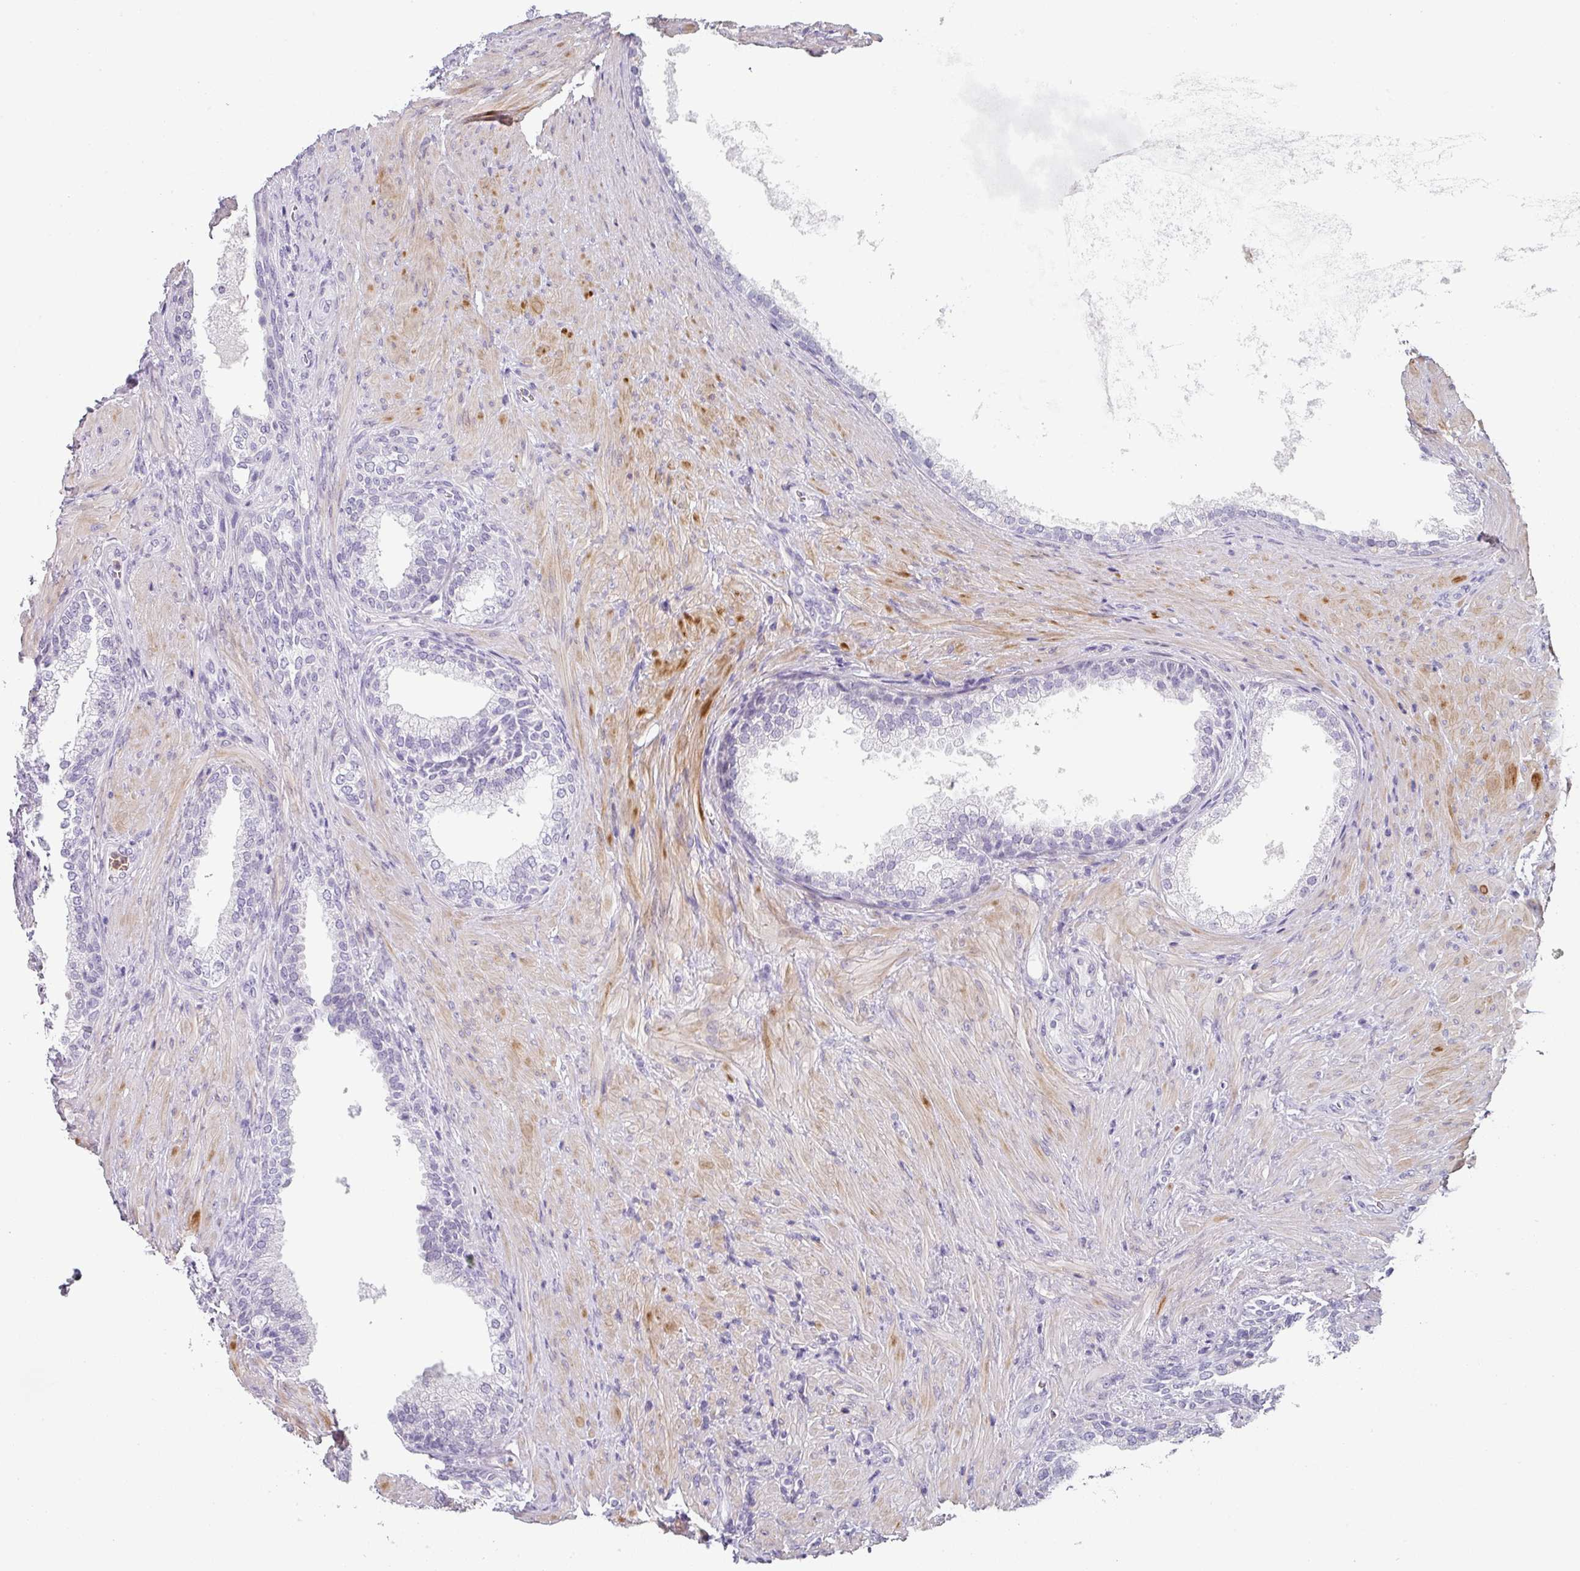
{"staining": {"intensity": "negative", "quantity": "none", "location": "none"}, "tissue": "prostate", "cell_type": "Glandular cells", "image_type": "normal", "snomed": [{"axis": "morphology", "description": "Normal tissue, NOS"}, {"axis": "topography", "description": "Prostate"}], "caption": "Immunohistochemistry (IHC) image of normal human prostate stained for a protein (brown), which exhibits no expression in glandular cells.", "gene": "BTLA", "patient": {"sex": "male", "age": 76}}